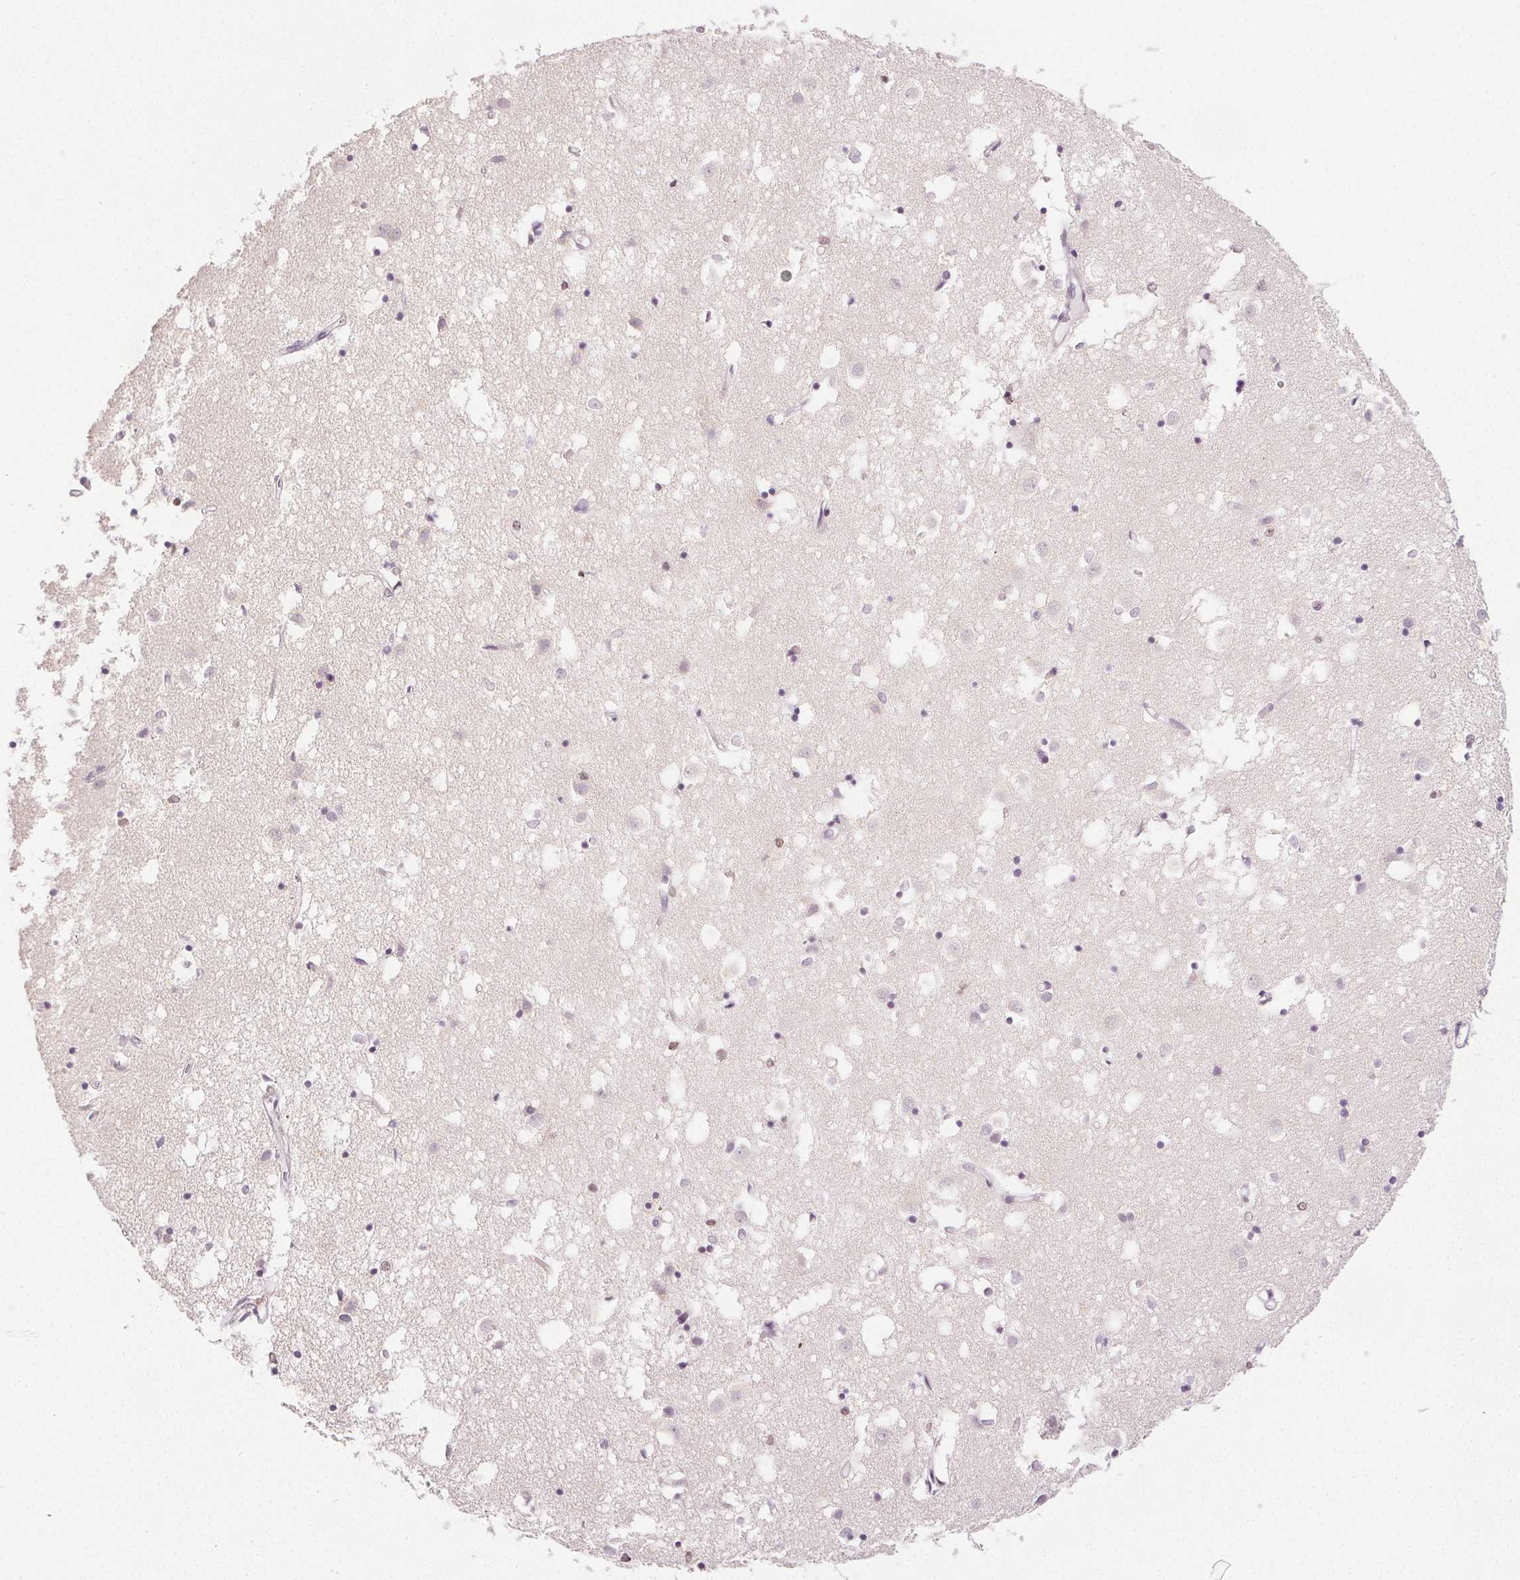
{"staining": {"intensity": "negative", "quantity": "none", "location": "none"}, "tissue": "caudate", "cell_type": "Glial cells", "image_type": "normal", "snomed": [{"axis": "morphology", "description": "Normal tissue, NOS"}, {"axis": "topography", "description": "Lateral ventricle wall"}], "caption": "Human caudate stained for a protein using immunohistochemistry demonstrates no staining in glial cells.", "gene": "RUNX2", "patient": {"sex": "male", "age": 70}}